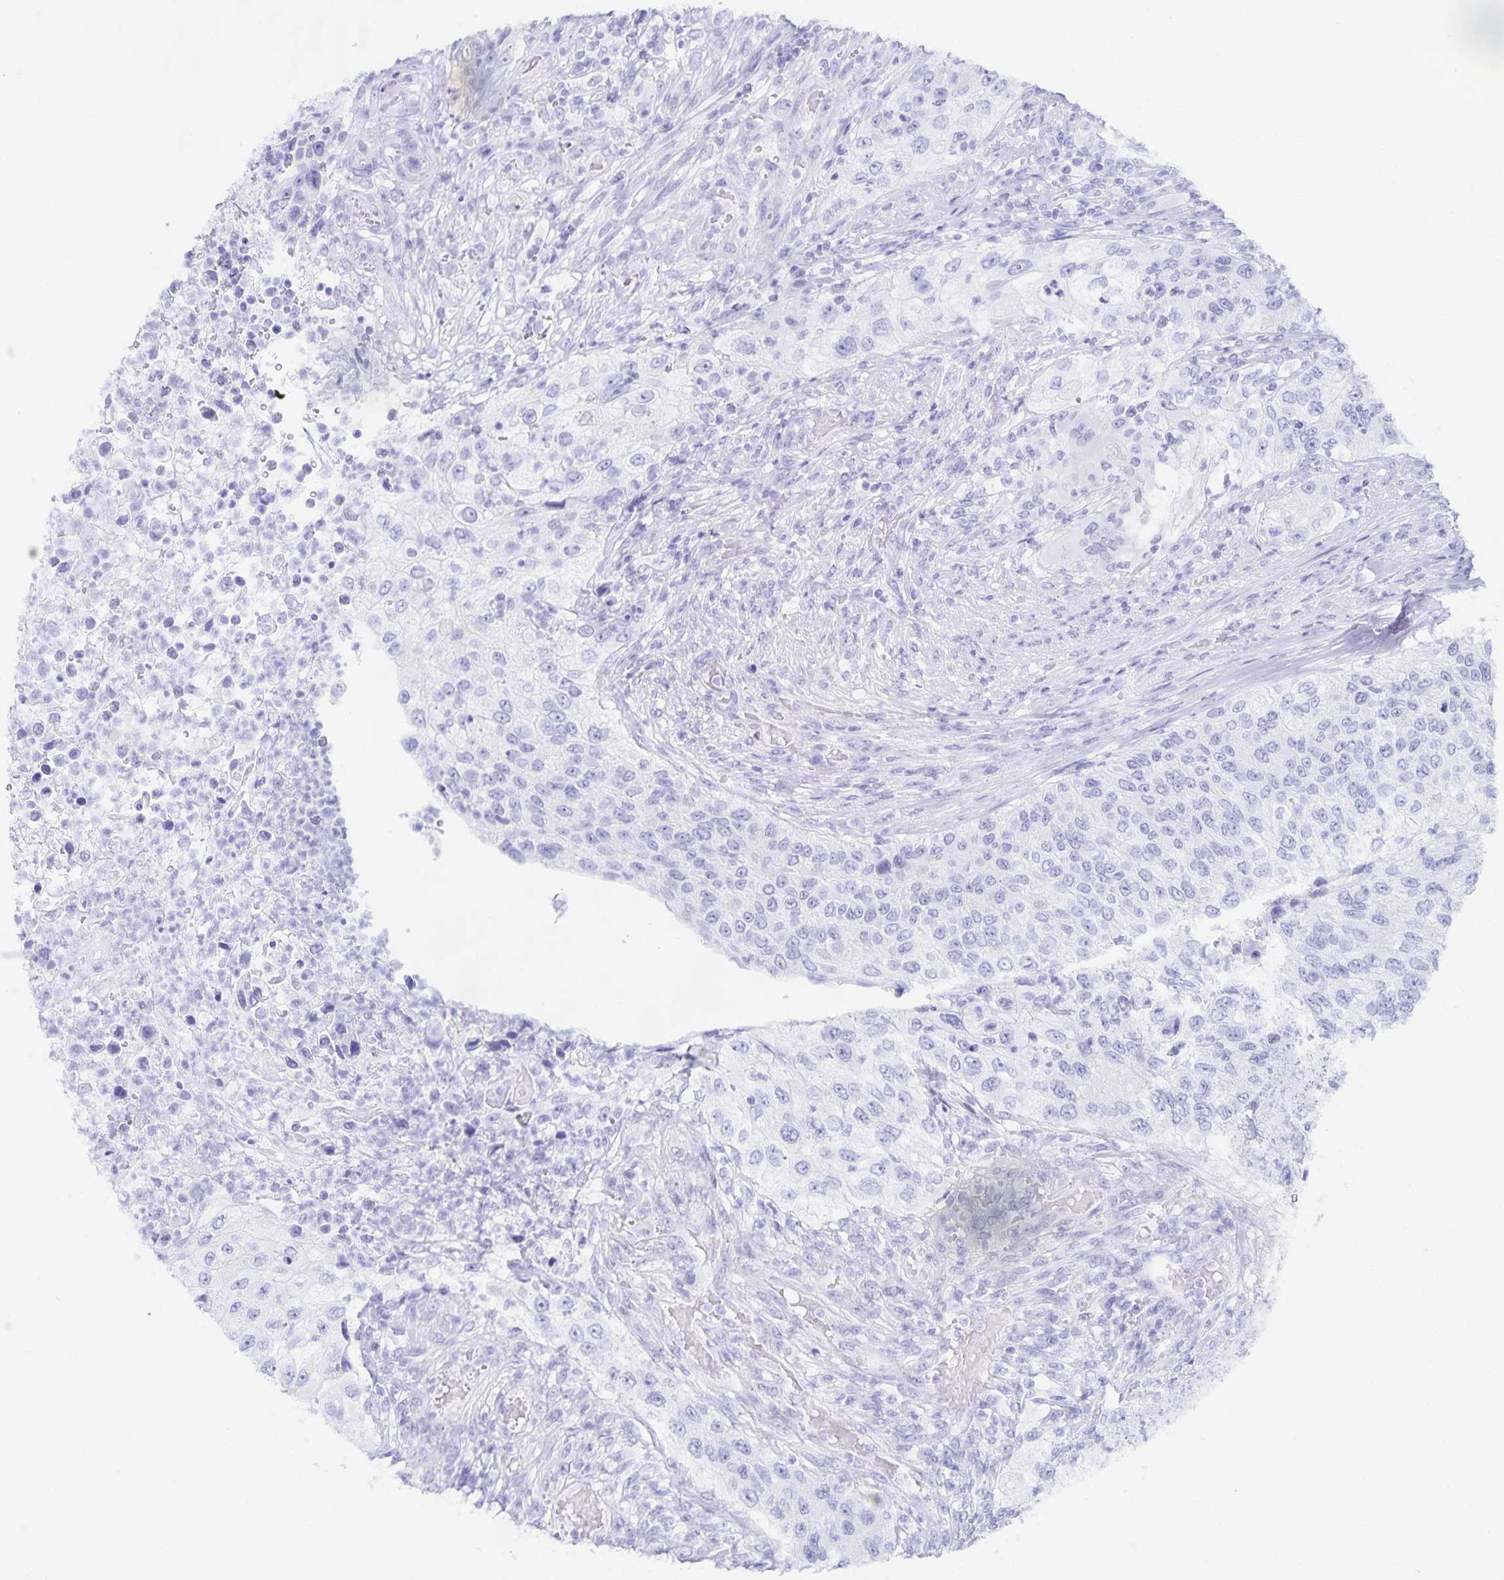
{"staining": {"intensity": "negative", "quantity": "none", "location": "none"}, "tissue": "urothelial cancer", "cell_type": "Tumor cells", "image_type": "cancer", "snomed": [{"axis": "morphology", "description": "Urothelial carcinoma, High grade"}, {"axis": "topography", "description": "Urinary bladder"}], "caption": "Tumor cells are negative for protein expression in human urothelial cancer.", "gene": "SNTN", "patient": {"sex": "female", "age": 60}}